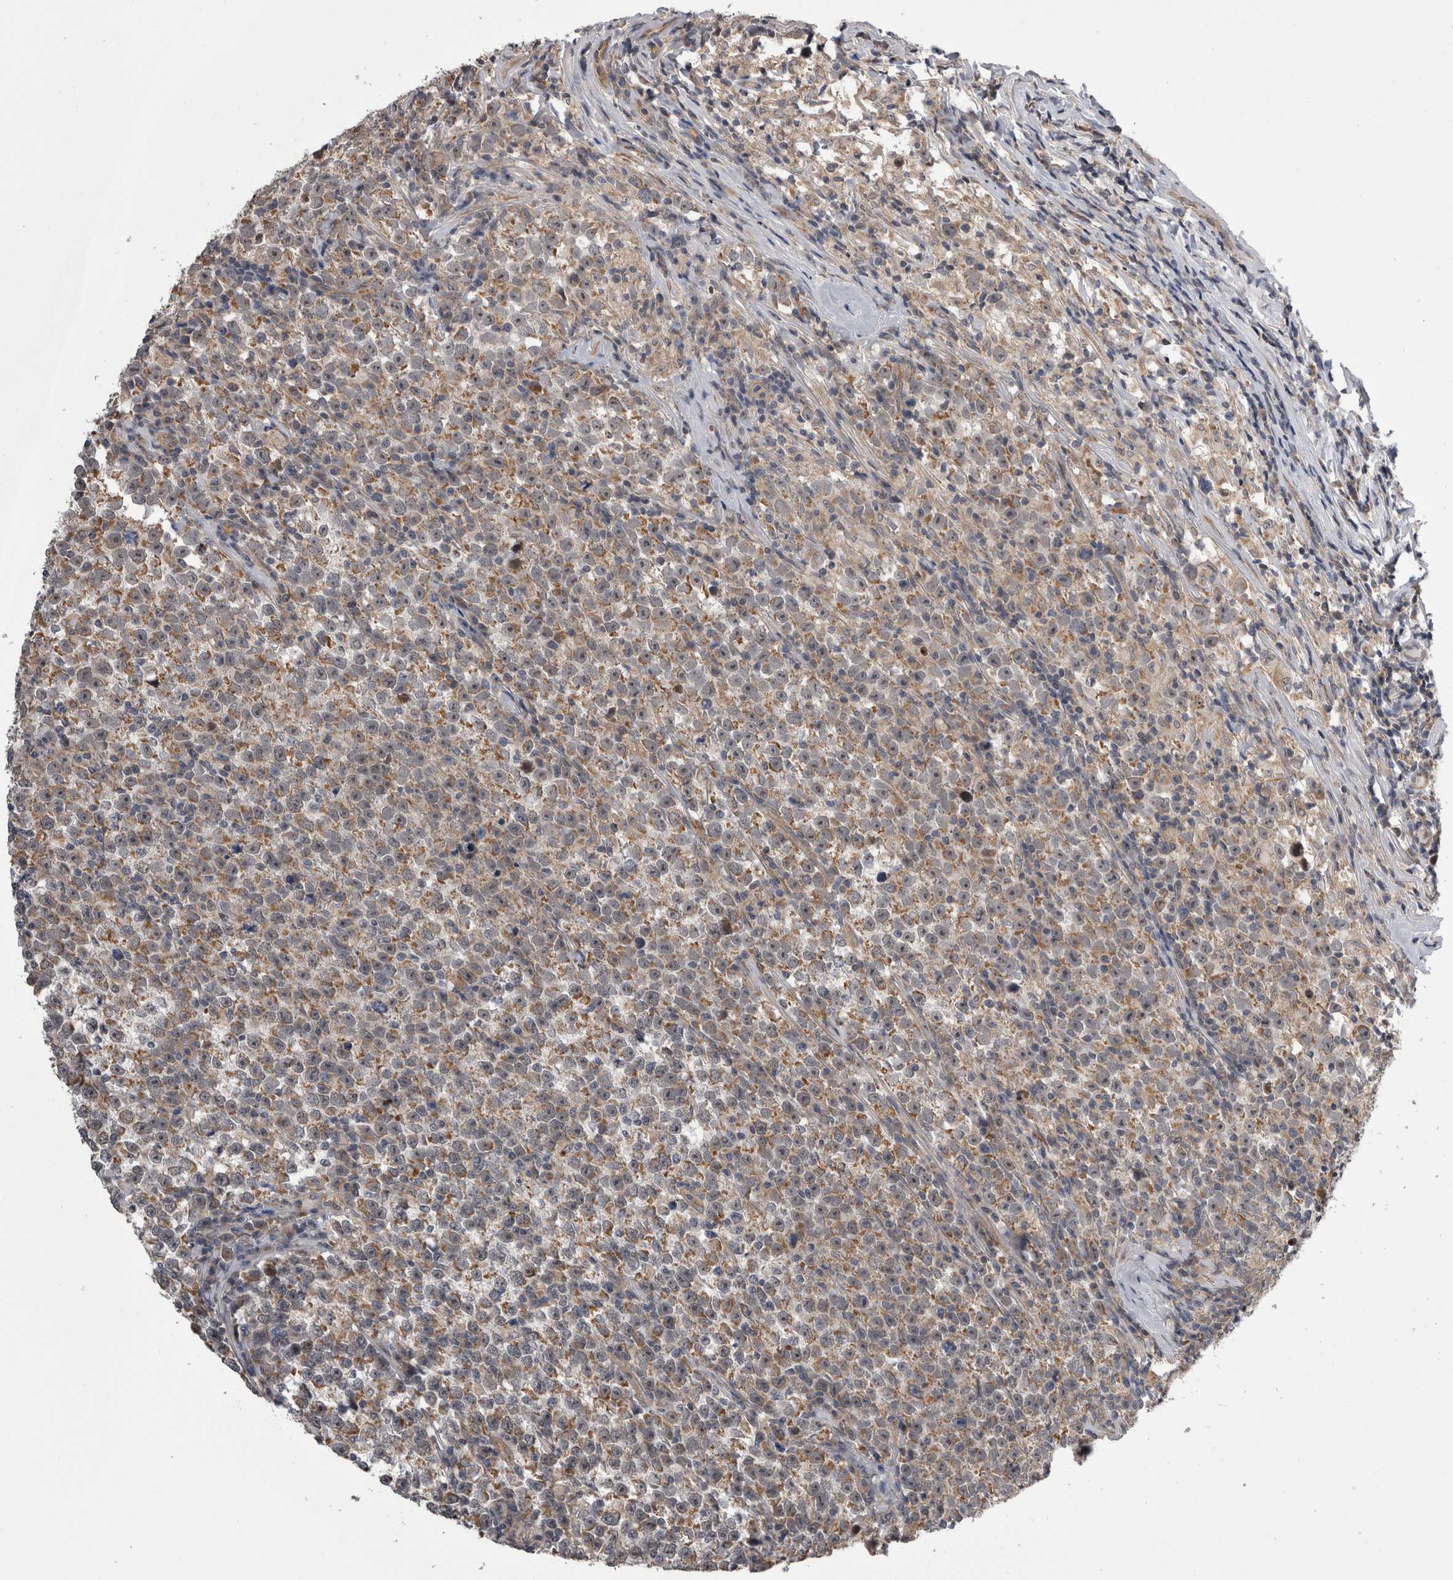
{"staining": {"intensity": "weak", "quantity": ">75%", "location": "cytoplasmic/membranous"}, "tissue": "testis cancer", "cell_type": "Tumor cells", "image_type": "cancer", "snomed": [{"axis": "morphology", "description": "Normal tissue, NOS"}, {"axis": "morphology", "description": "Seminoma, NOS"}, {"axis": "topography", "description": "Testis"}], "caption": "The histopathology image shows staining of seminoma (testis), revealing weak cytoplasmic/membranous protein positivity (brown color) within tumor cells.", "gene": "ARHGAP29", "patient": {"sex": "male", "age": 43}}